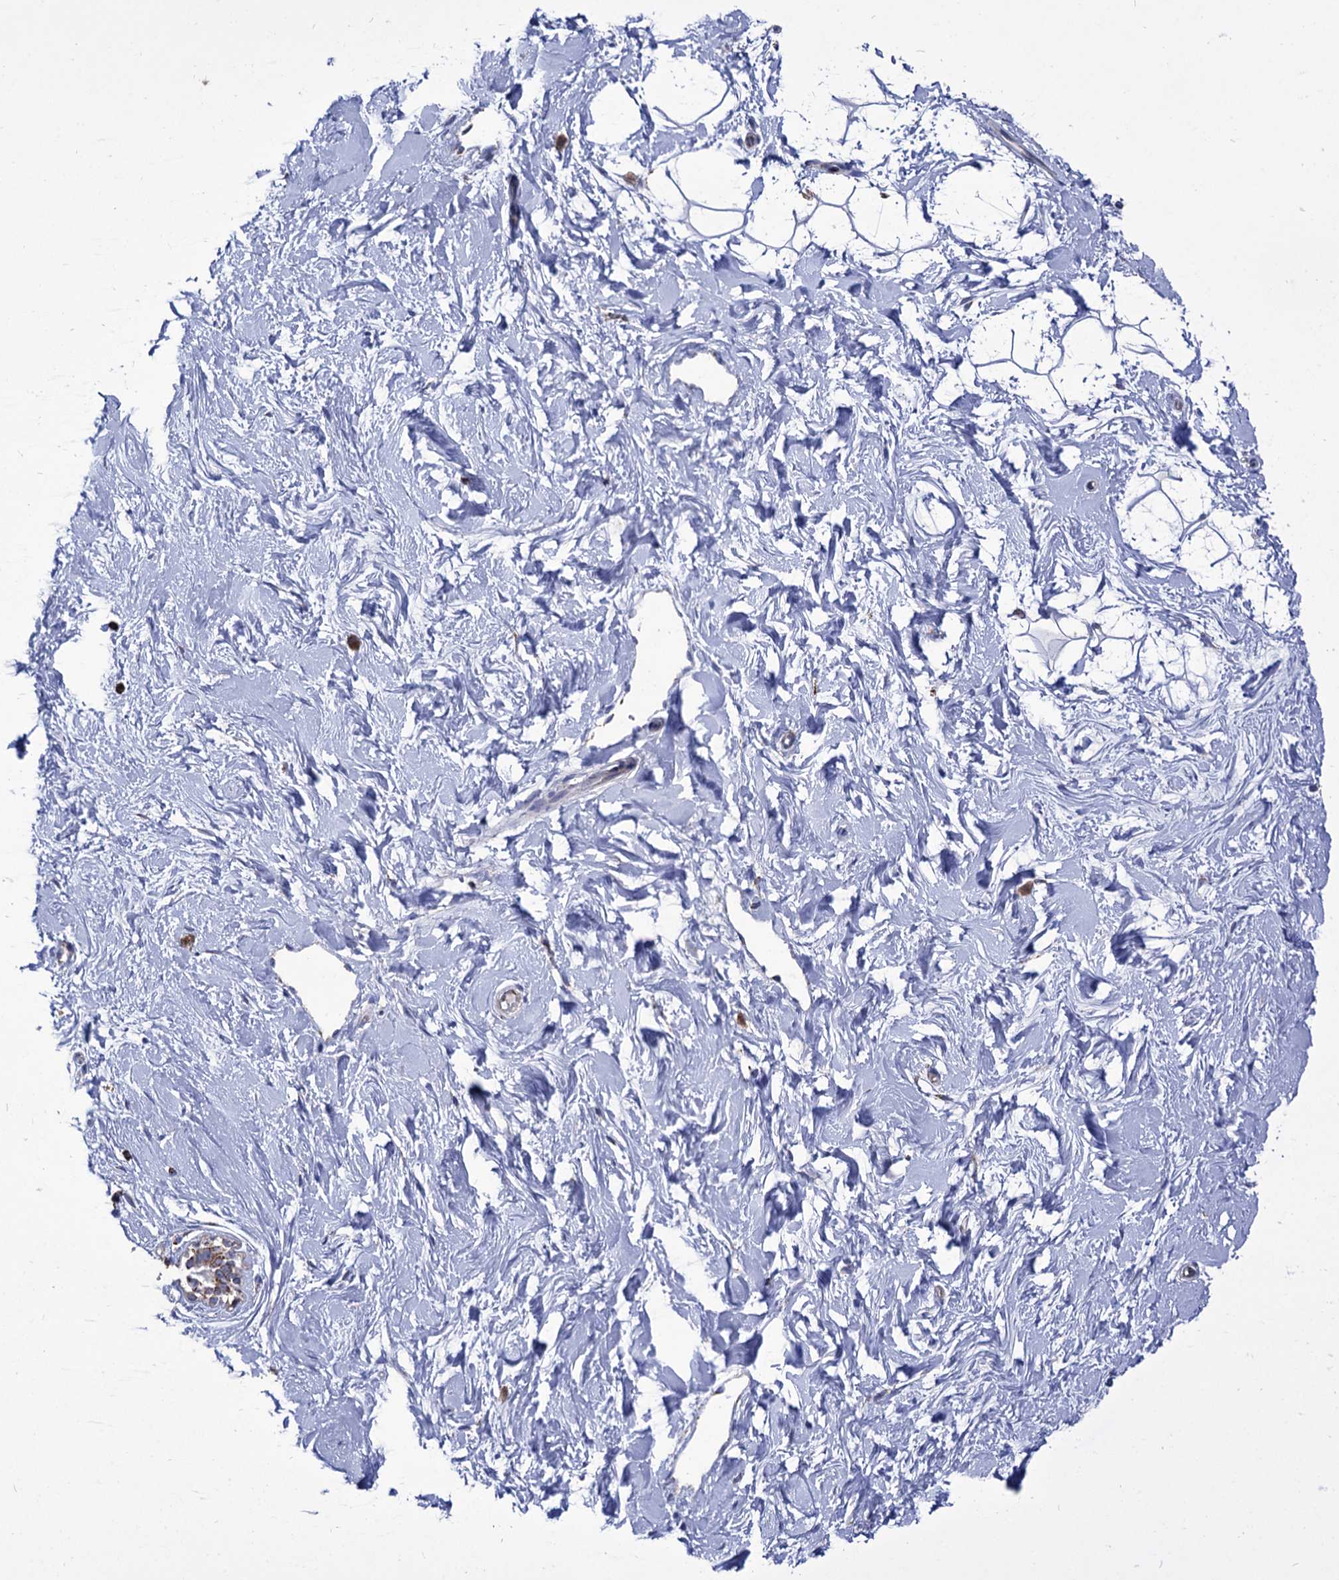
{"staining": {"intensity": "negative", "quantity": "none", "location": "none"}, "tissue": "breast", "cell_type": "Adipocytes", "image_type": "normal", "snomed": [{"axis": "morphology", "description": "Normal tissue, NOS"}, {"axis": "morphology", "description": "Adenoma, NOS"}, {"axis": "topography", "description": "Breast"}], "caption": "Immunohistochemical staining of unremarkable breast exhibits no significant positivity in adipocytes.", "gene": "ABHD10", "patient": {"sex": "female", "age": 23}}